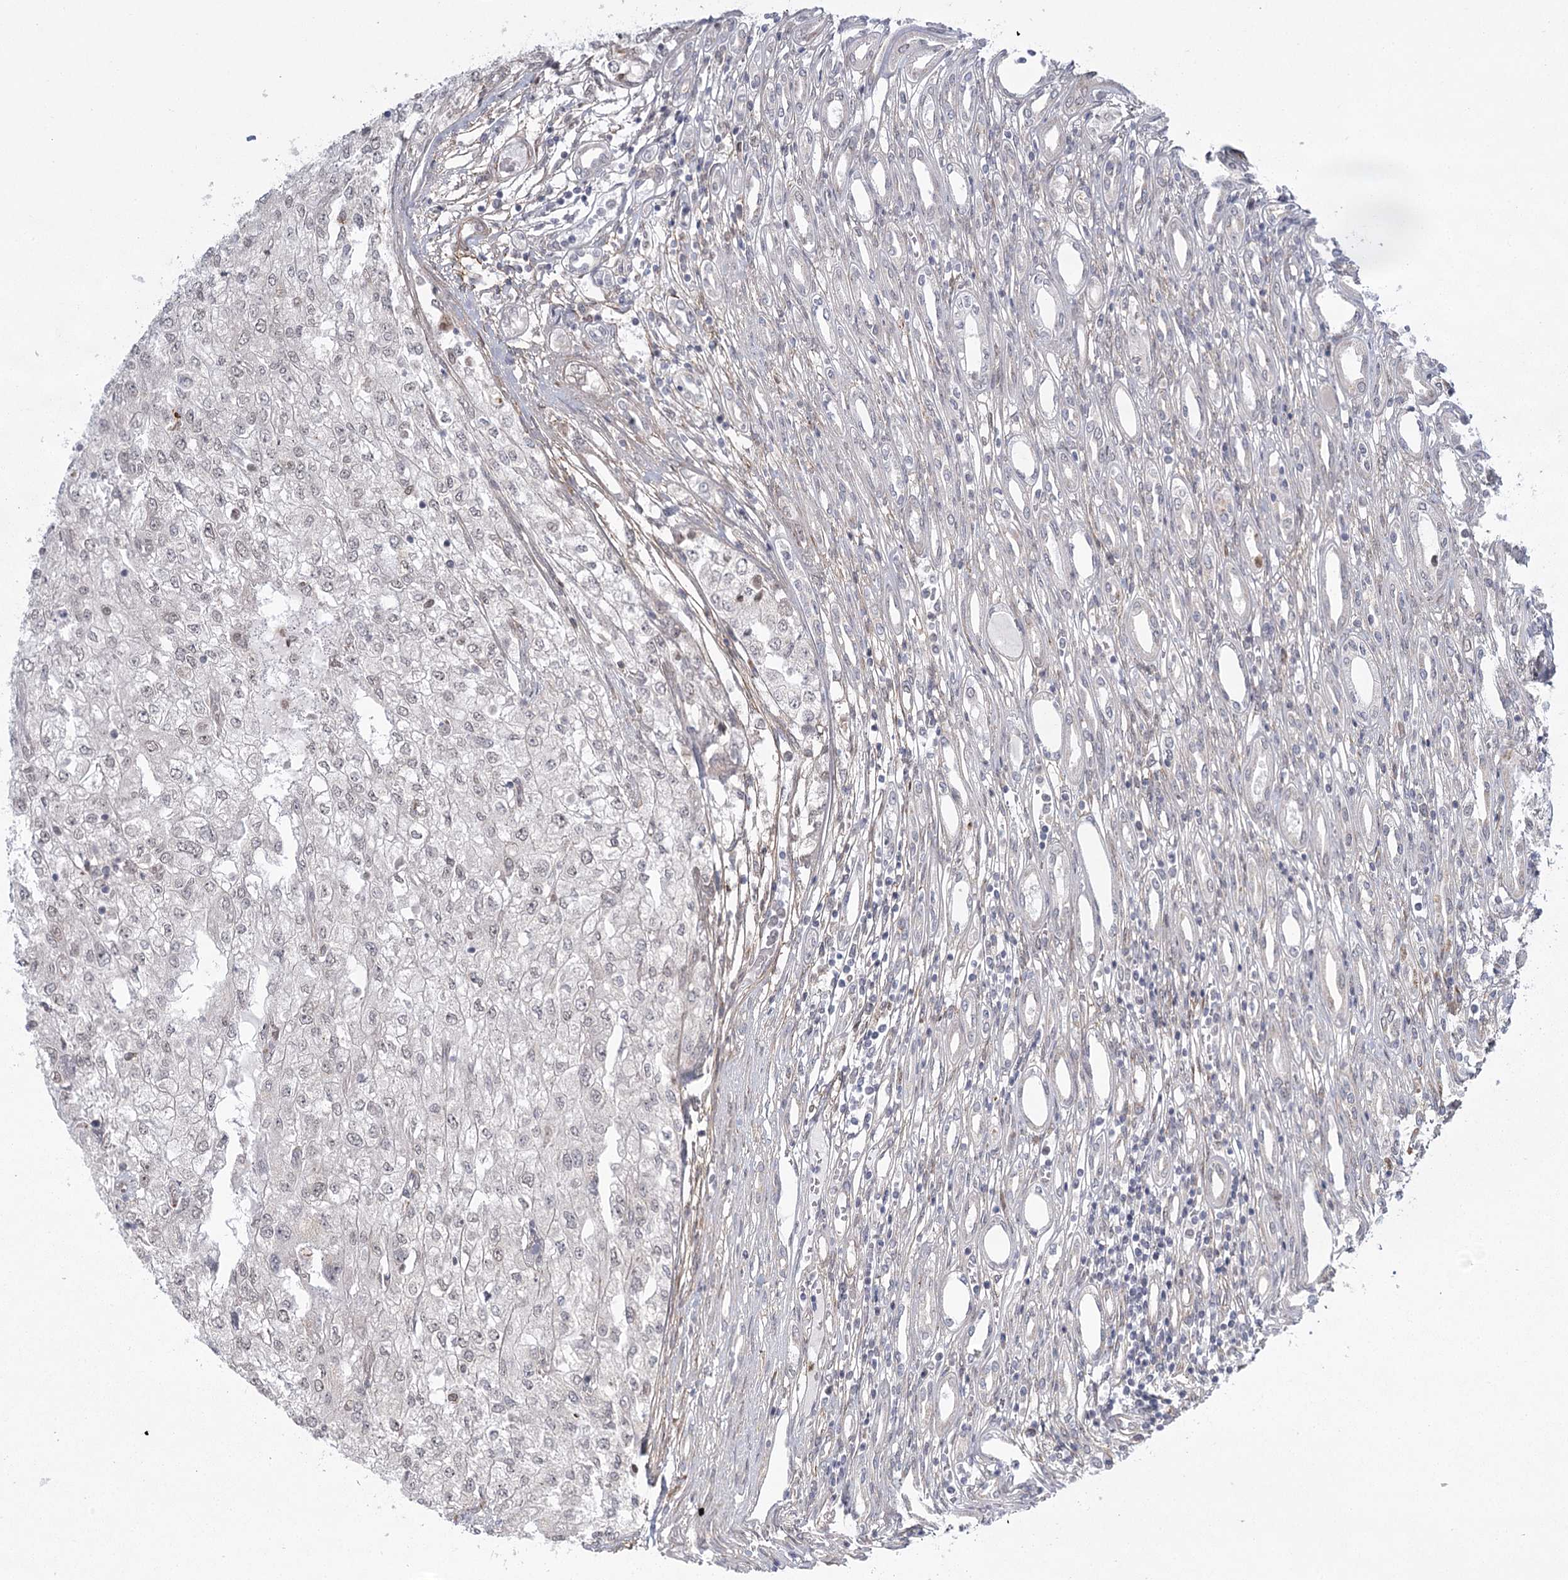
{"staining": {"intensity": "negative", "quantity": "none", "location": "none"}, "tissue": "renal cancer", "cell_type": "Tumor cells", "image_type": "cancer", "snomed": [{"axis": "morphology", "description": "Adenocarcinoma, NOS"}, {"axis": "topography", "description": "Kidney"}], "caption": "This is a image of immunohistochemistry (IHC) staining of renal cancer (adenocarcinoma), which shows no staining in tumor cells.", "gene": "MED28", "patient": {"sex": "female", "age": 54}}